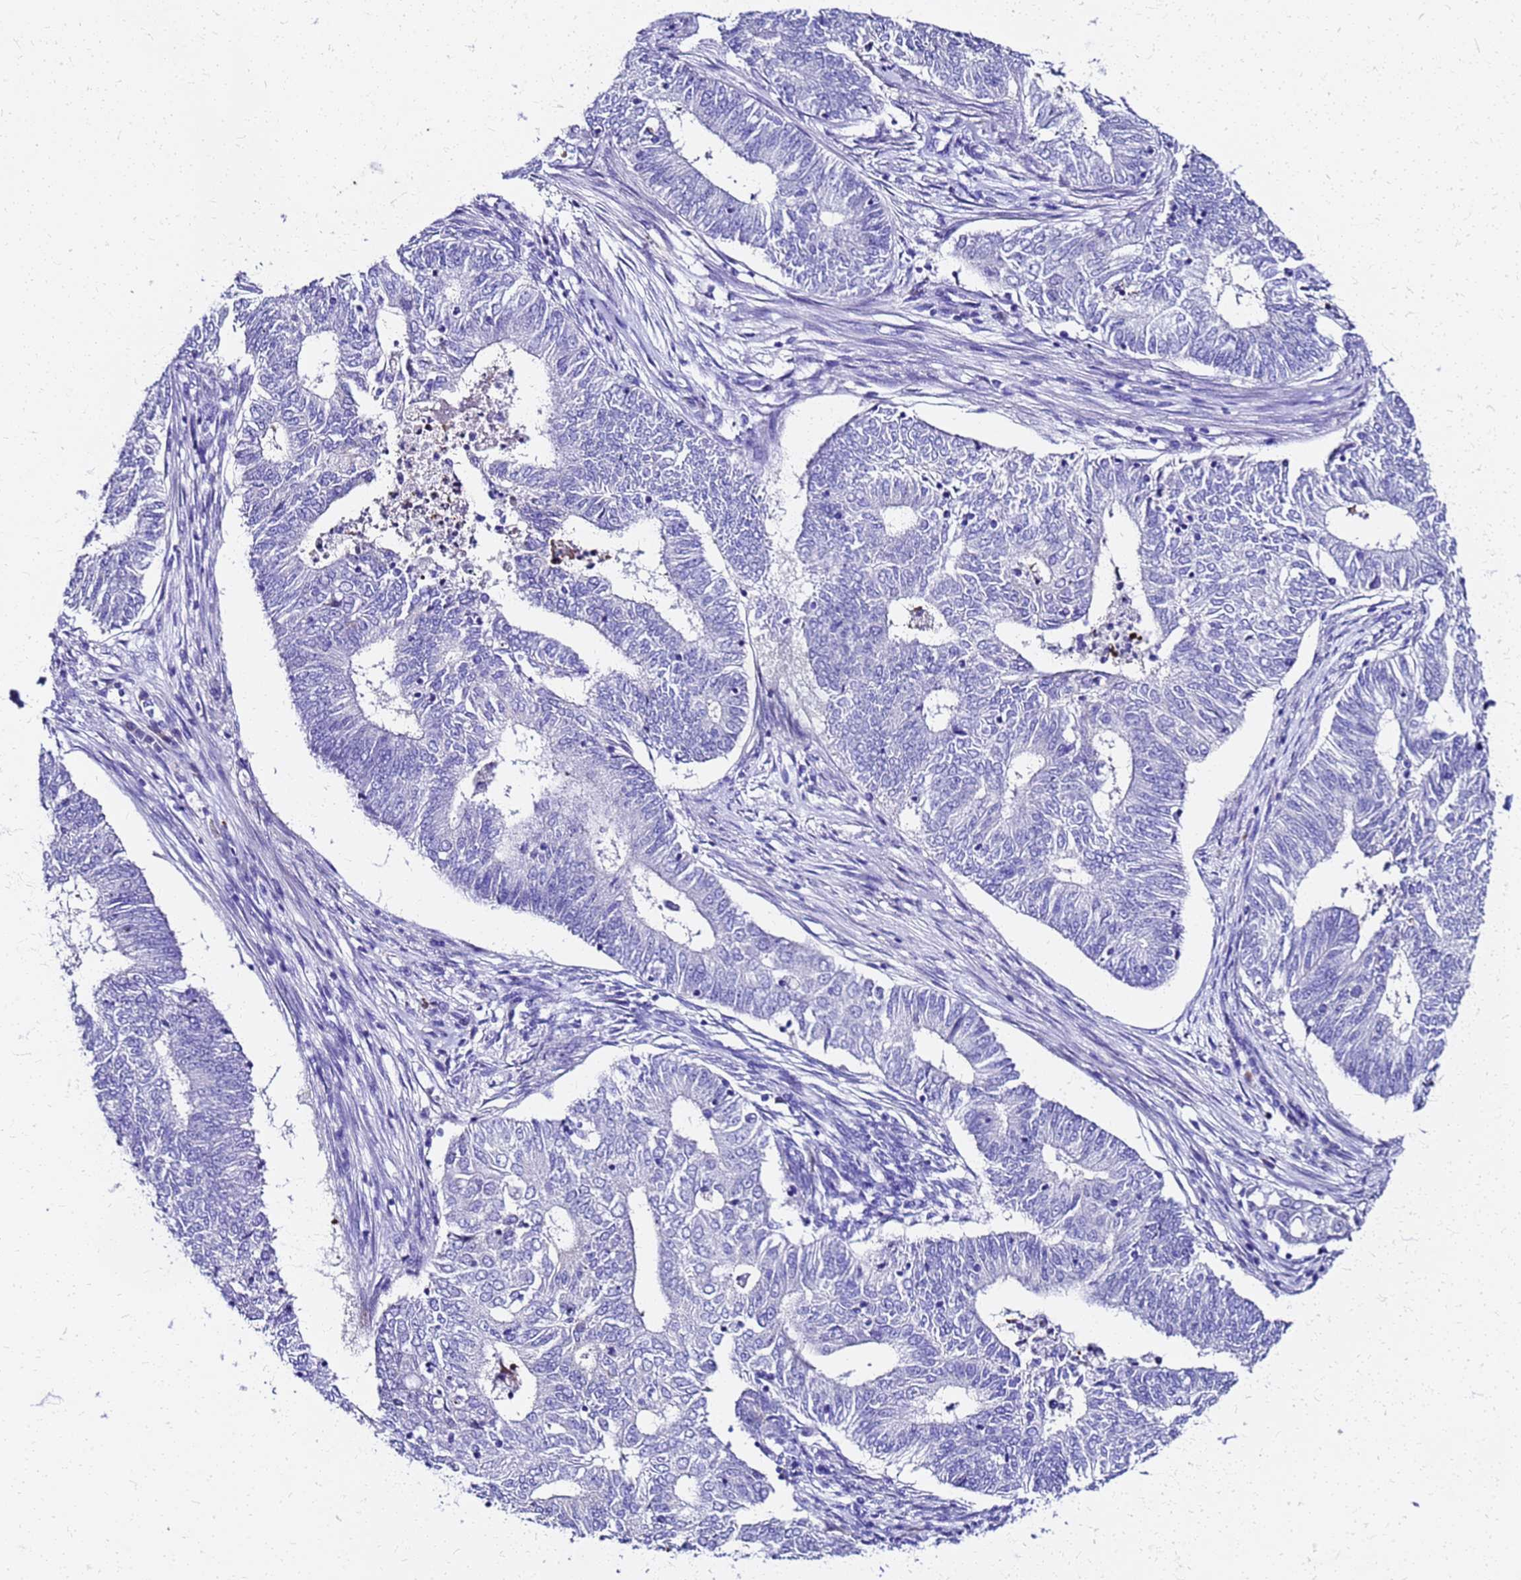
{"staining": {"intensity": "negative", "quantity": "none", "location": "none"}, "tissue": "endometrial cancer", "cell_type": "Tumor cells", "image_type": "cancer", "snomed": [{"axis": "morphology", "description": "Adenocarcinoma, NOS"}, {"axis": "topography", "description": "Endometrium"}], "caption": "This is a photomicrograph of immunohistochemistry staining of endometrial cancer (adenocarcinoma), which shows no expression in tumor cells.", "gene": "SMIM21", "patient": {"sex": "female", "age": 62}}